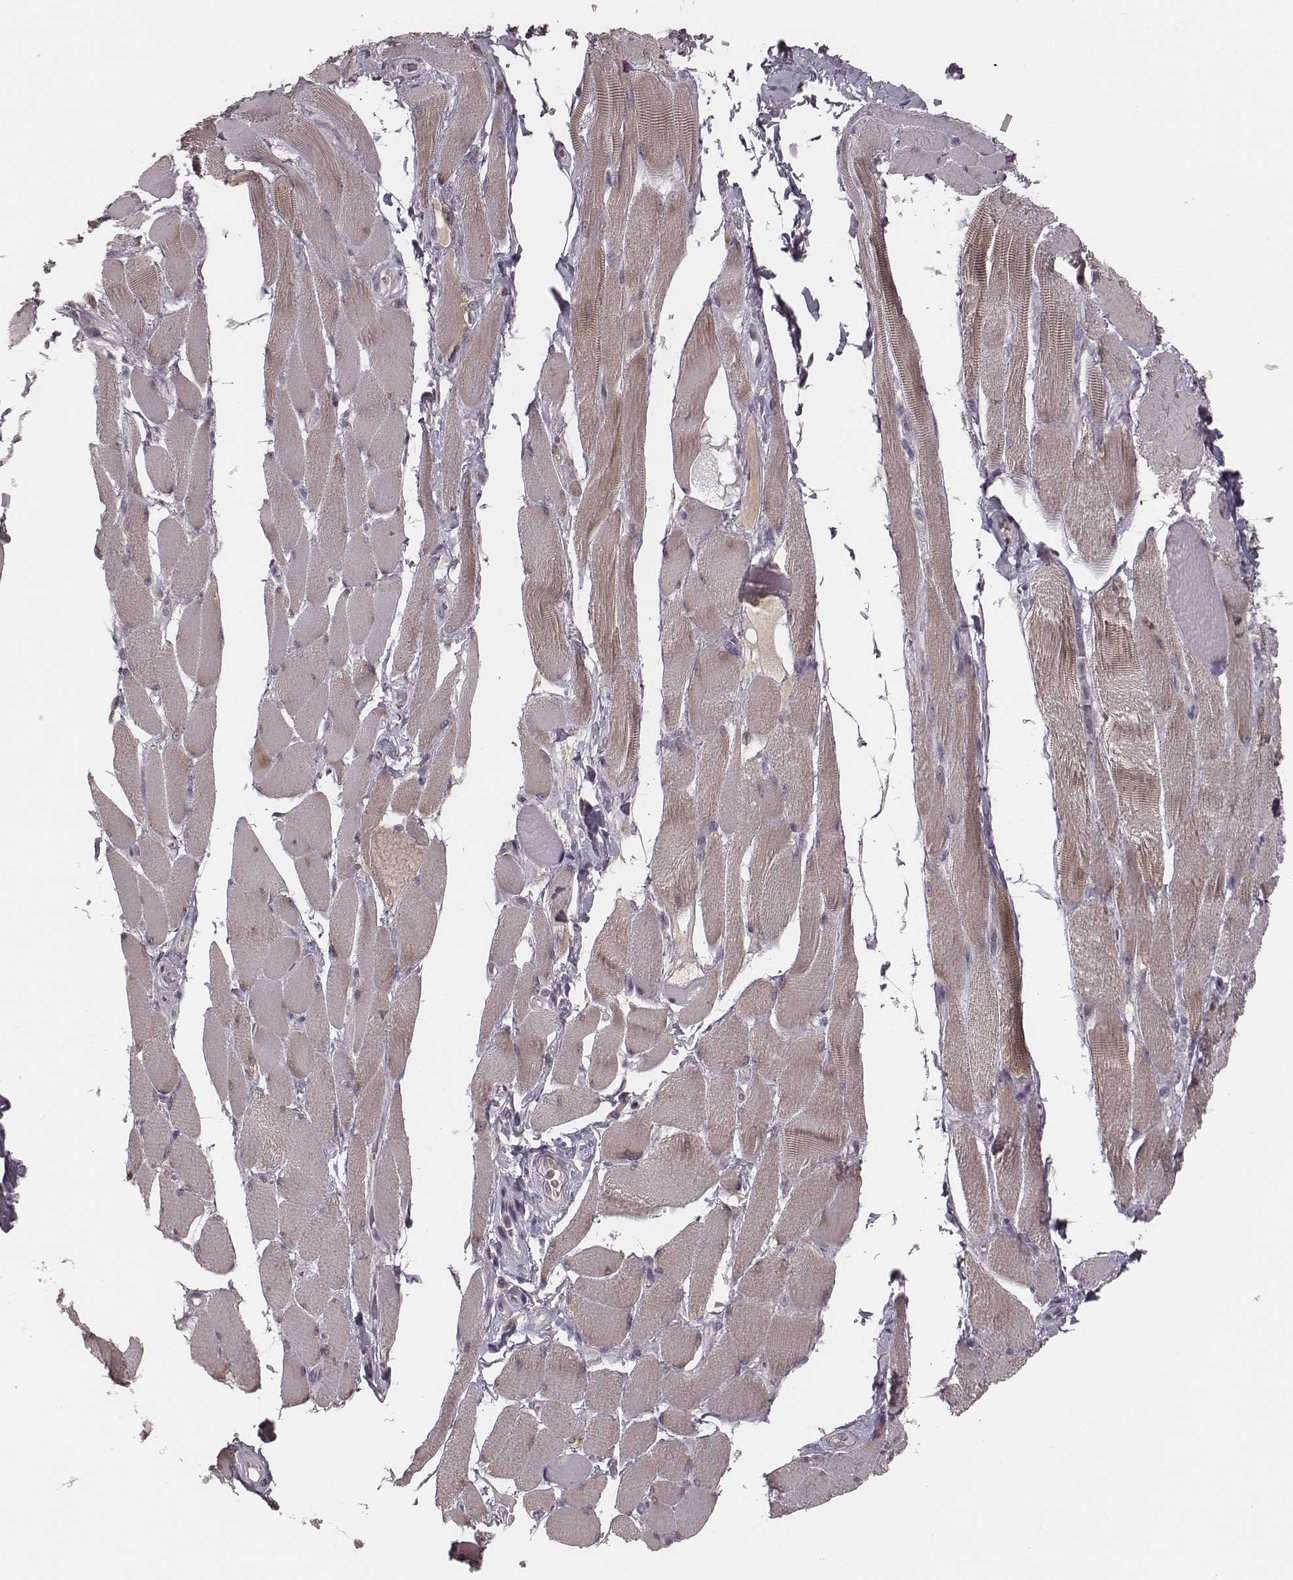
{"staining": {"intensity": "moderate", "quantity": ">75%", "location": "cytoplasmic/membranous"}, "tissue": "skeletal muscle", "cell_type": "Myocytes", "image_type": "normal", "snomed": [{"axis": "morphology", "description": "Normal tissue, NOS"}, {"axis": "topography", "description": "Skeletal muscle"}, {"axis": "topography", "description": "Anal"}, {"axis": "topography", "description": "Peripheral nerve tissue"}], "caption": "Protein expression analysis of normal human skeletal muscle reveals moderate cytoplasmic/membranous staining in about >75% of myocytes.", "gene": "P2RX5", "patient": {"sex": "male", "age": 53}}